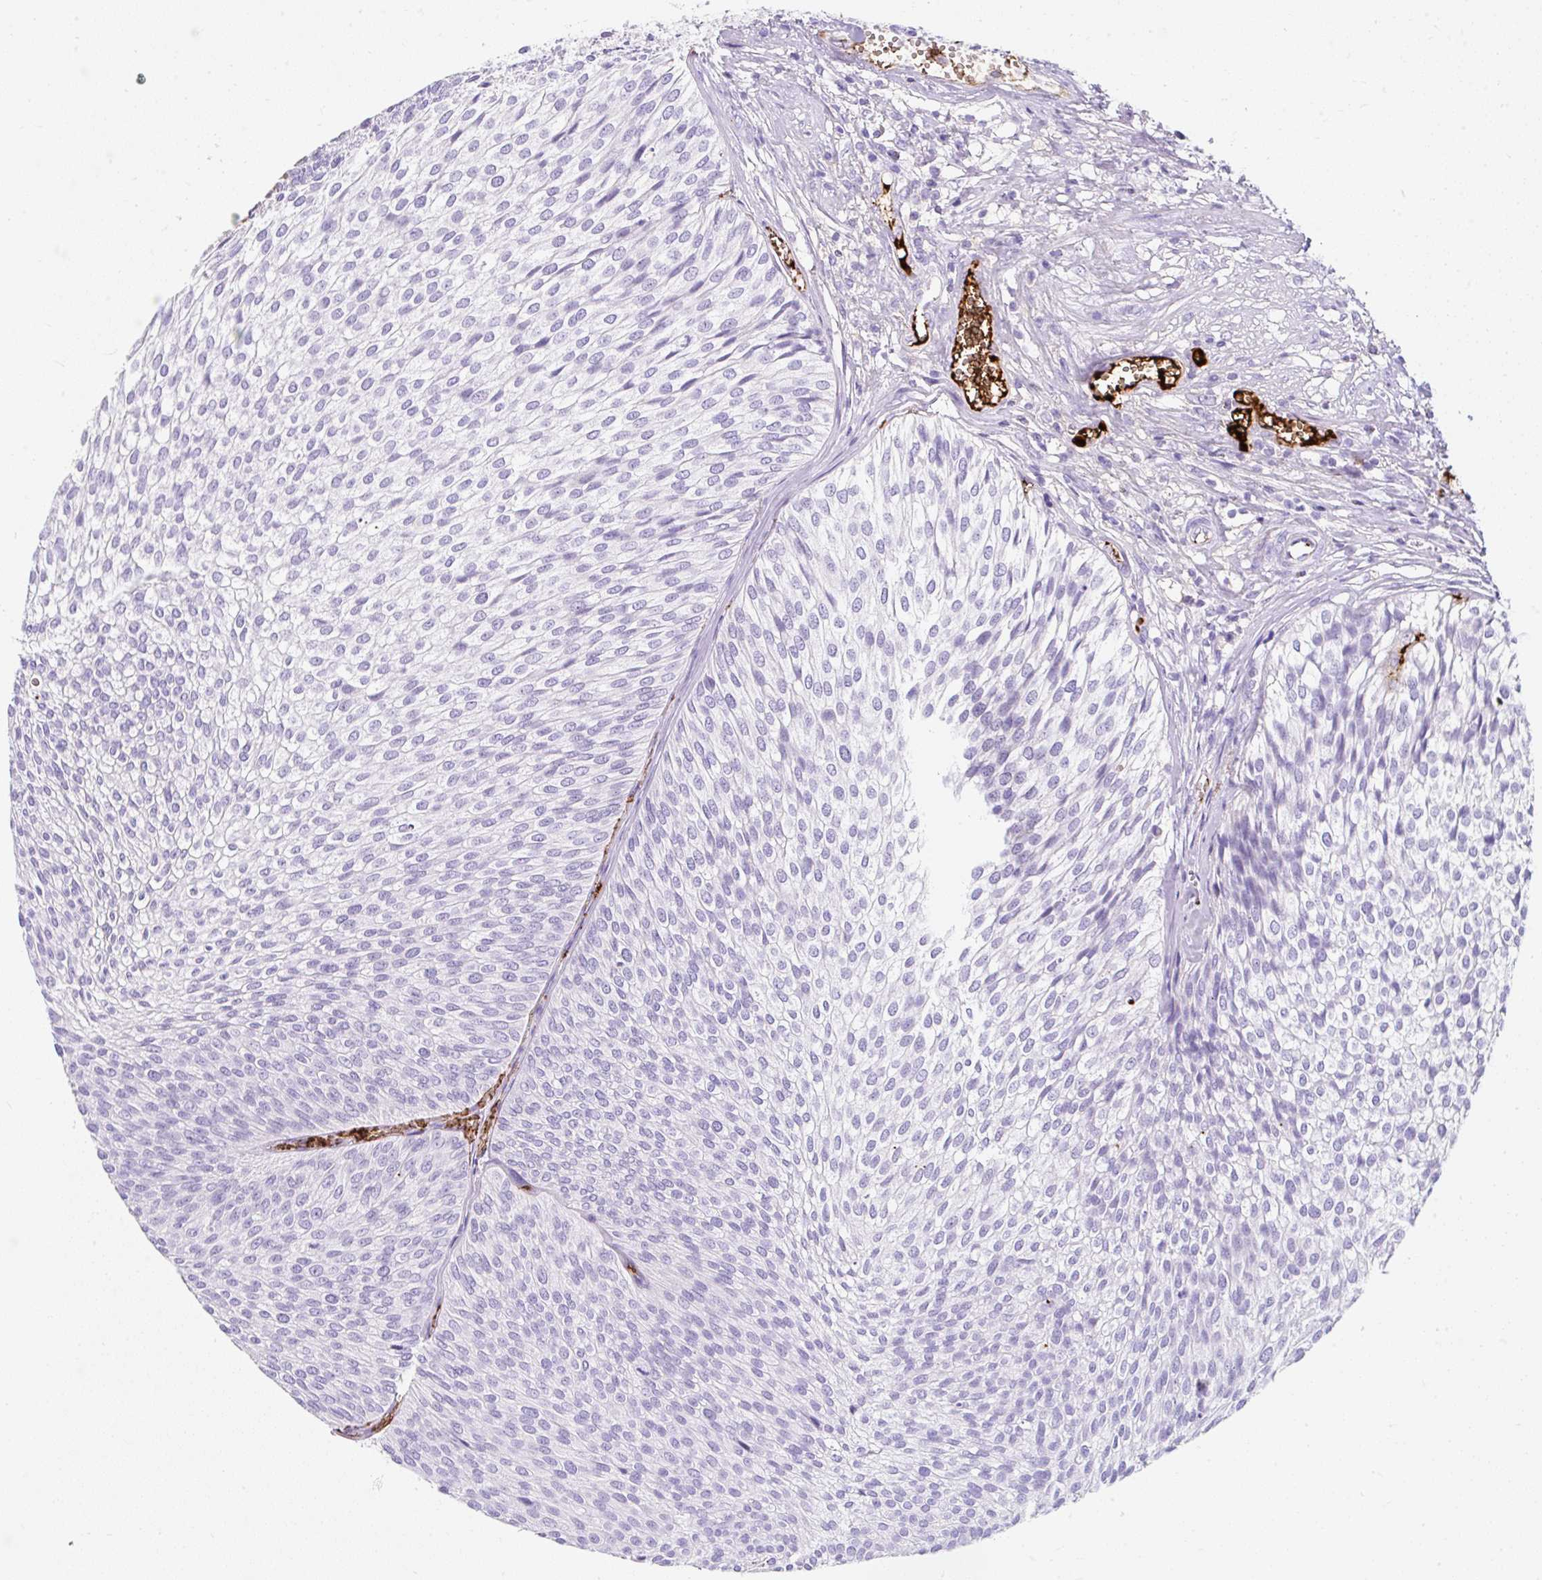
{"staining": {"intensity": "negative", "quantity": "none", "location": "none"}, "tissue": "urothelial cancer", "cell_type": "Tumor cells", "image_type": "cancer", "snomed": [{"axis": "morphology", "description": "Urothelial carcinoma, Low grade"}, {"axis": "topography", "description": "Urinary bladder"}], "caption": "This is a histopathology image of immunohistochemistry staining of low-grade urothelial carcinoma, which shows no positivity in tumor cells.", "gene": "APOC4-APOC2", "patient": {"sex": "male", "age": 91}}